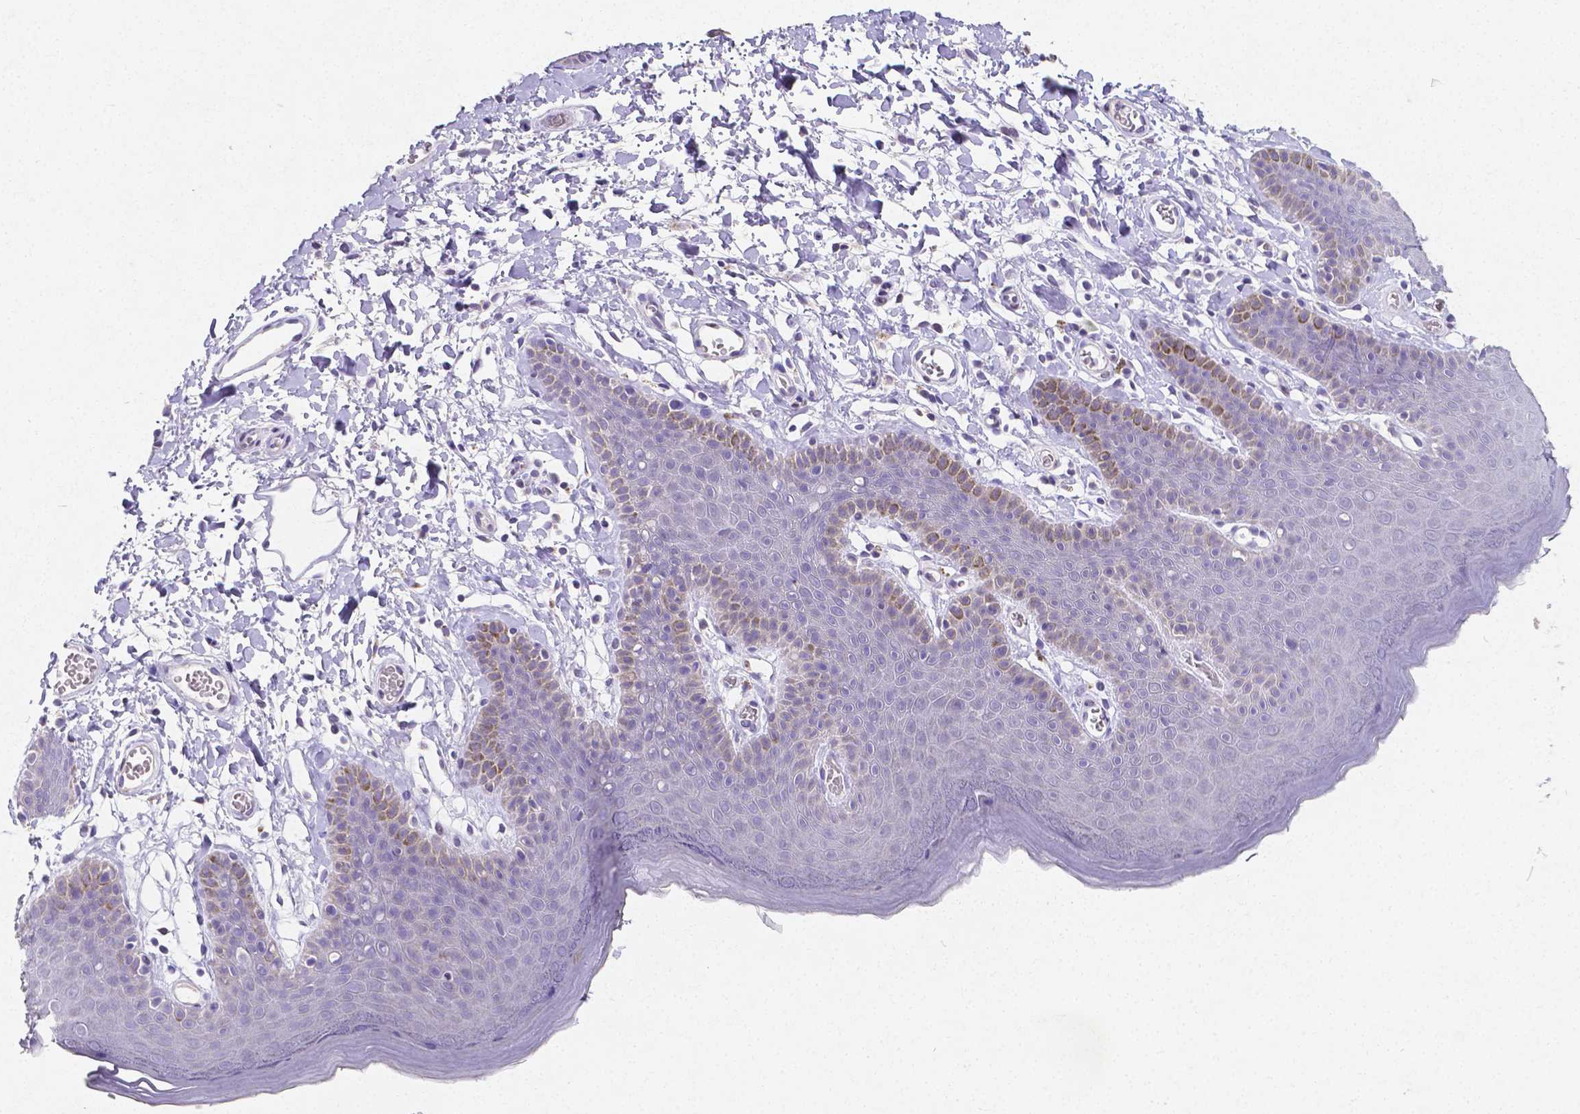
{"staining": {"intensity": "negative", "quantity": "none", "location": "none"}, "tissue": "skin", "cell_type": "Epidermal cells", "image_type": "normal", "snomed": [{"axis": "morphology", "description": "Normal tissue, NOS"}, {"axis": "topography", "description": "Anal"}], "caption": "DAB (3,3'-diaminobenzidine) immunohistochemical staining of normal human skin shows no significant expression in epidermal cells.", "gene": "SATB2", "patient": {"sex": "male", "age": 53}}